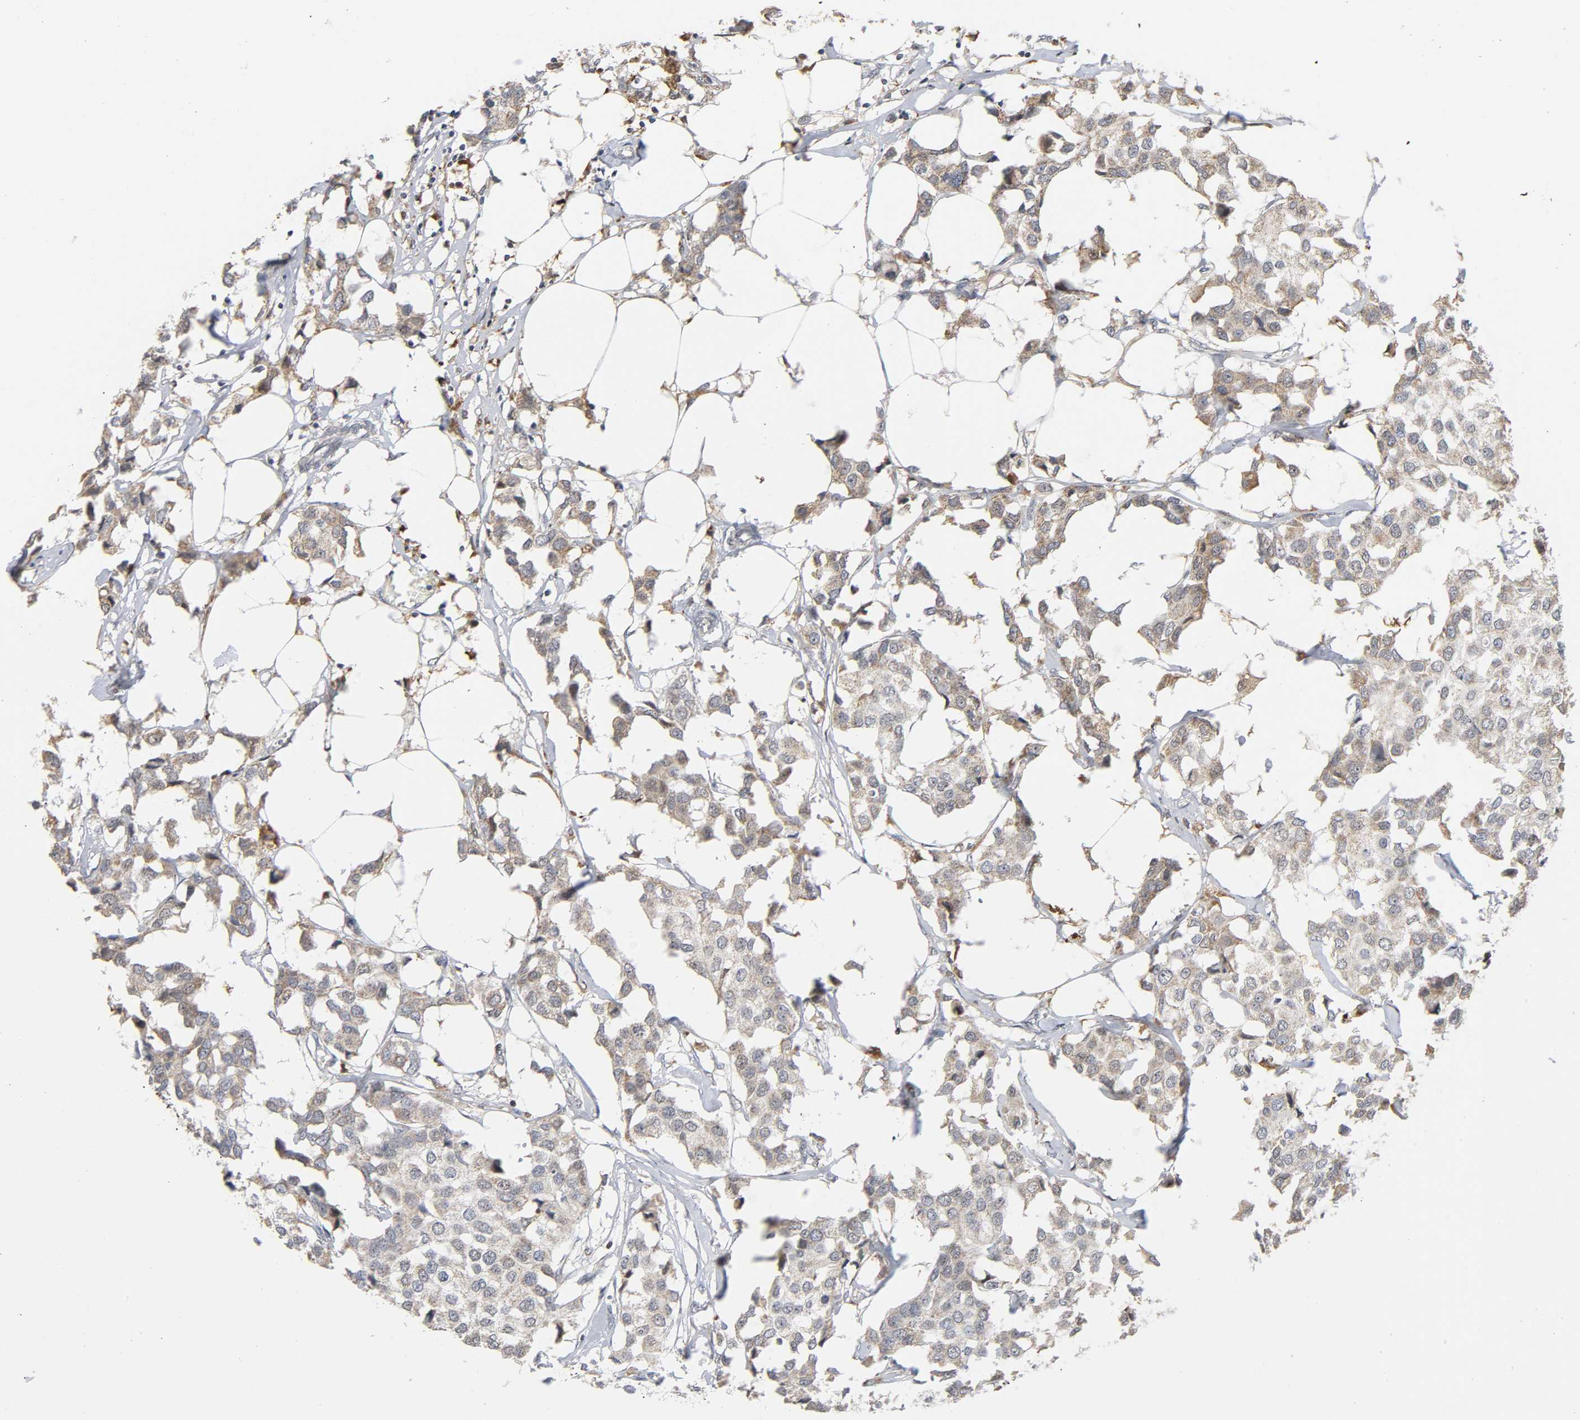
{"staining": {"intensity": "weak", "quantity": "25%-75%", "location": "cytoplasmic/membranous"}, "tissue": "breast cancer", "cell_type": "Tumor cells", "image_type": "cancer", "snomed": [{"axis": "morphology", "description": "Duct carcinoma"}, {"axis": "topography", "description": "Breast"}], "caption": "Immunohistochemistry (IHC) staining of infiltrating ductal carcinoma (breast), which shows low levels of weak cytoplasmic/membranous positivity in approximately 25%-75% of tumor cells indicating weak cytoplasmic/membranous protein staining. The staining was performed using DAB (3,3'-diaminobenzidine) (brown) for protein detection and nuclei were counterstained in hematoxylin (blue).", "gene": "KAT2B", "patient": {"sex": "female", "age": 80}}